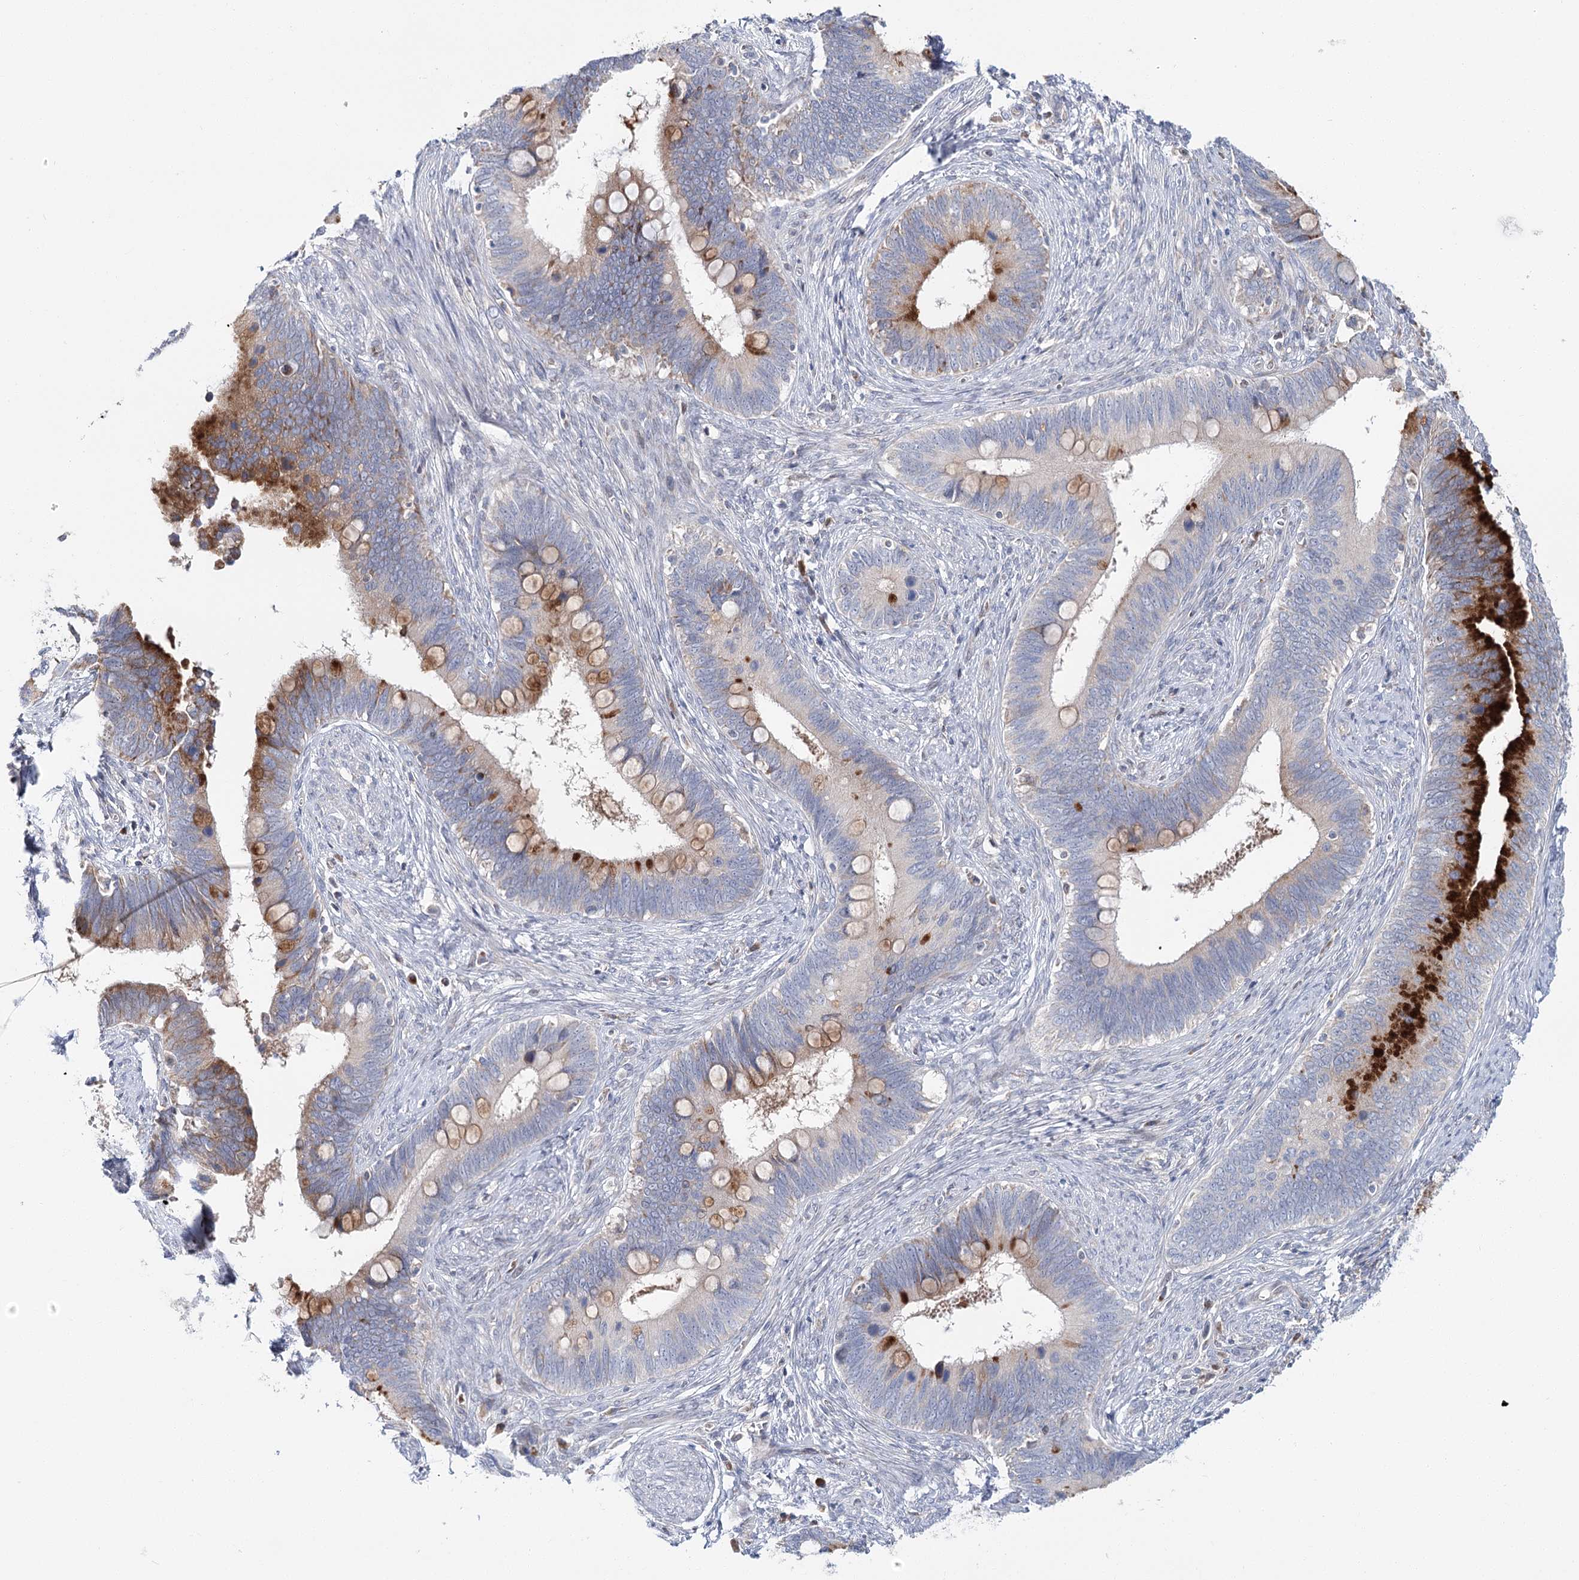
{"staining": {"intensity": "moderate", "quantity": "25%-75%", "location": "cytoplasmic/membranous"}, "tissue": "cervical cancer", "cell_type": "Tumor cells", "image_type": "cancer", "snomed": [{"axis": "morphology", "description": "Adenocarcinoma, NOS"}, {"axis": "topography", "description": "Cervix"}], "caption": "Immunohistochemical staining of adenocarcinoma (cervical) exhibits medium levels of moderate cytoplasmic/membranous expression in approximately 25%-75% of tumor cells.", "gene": "CPLANE1", "patient": {"sex": "female", "age": 42}}